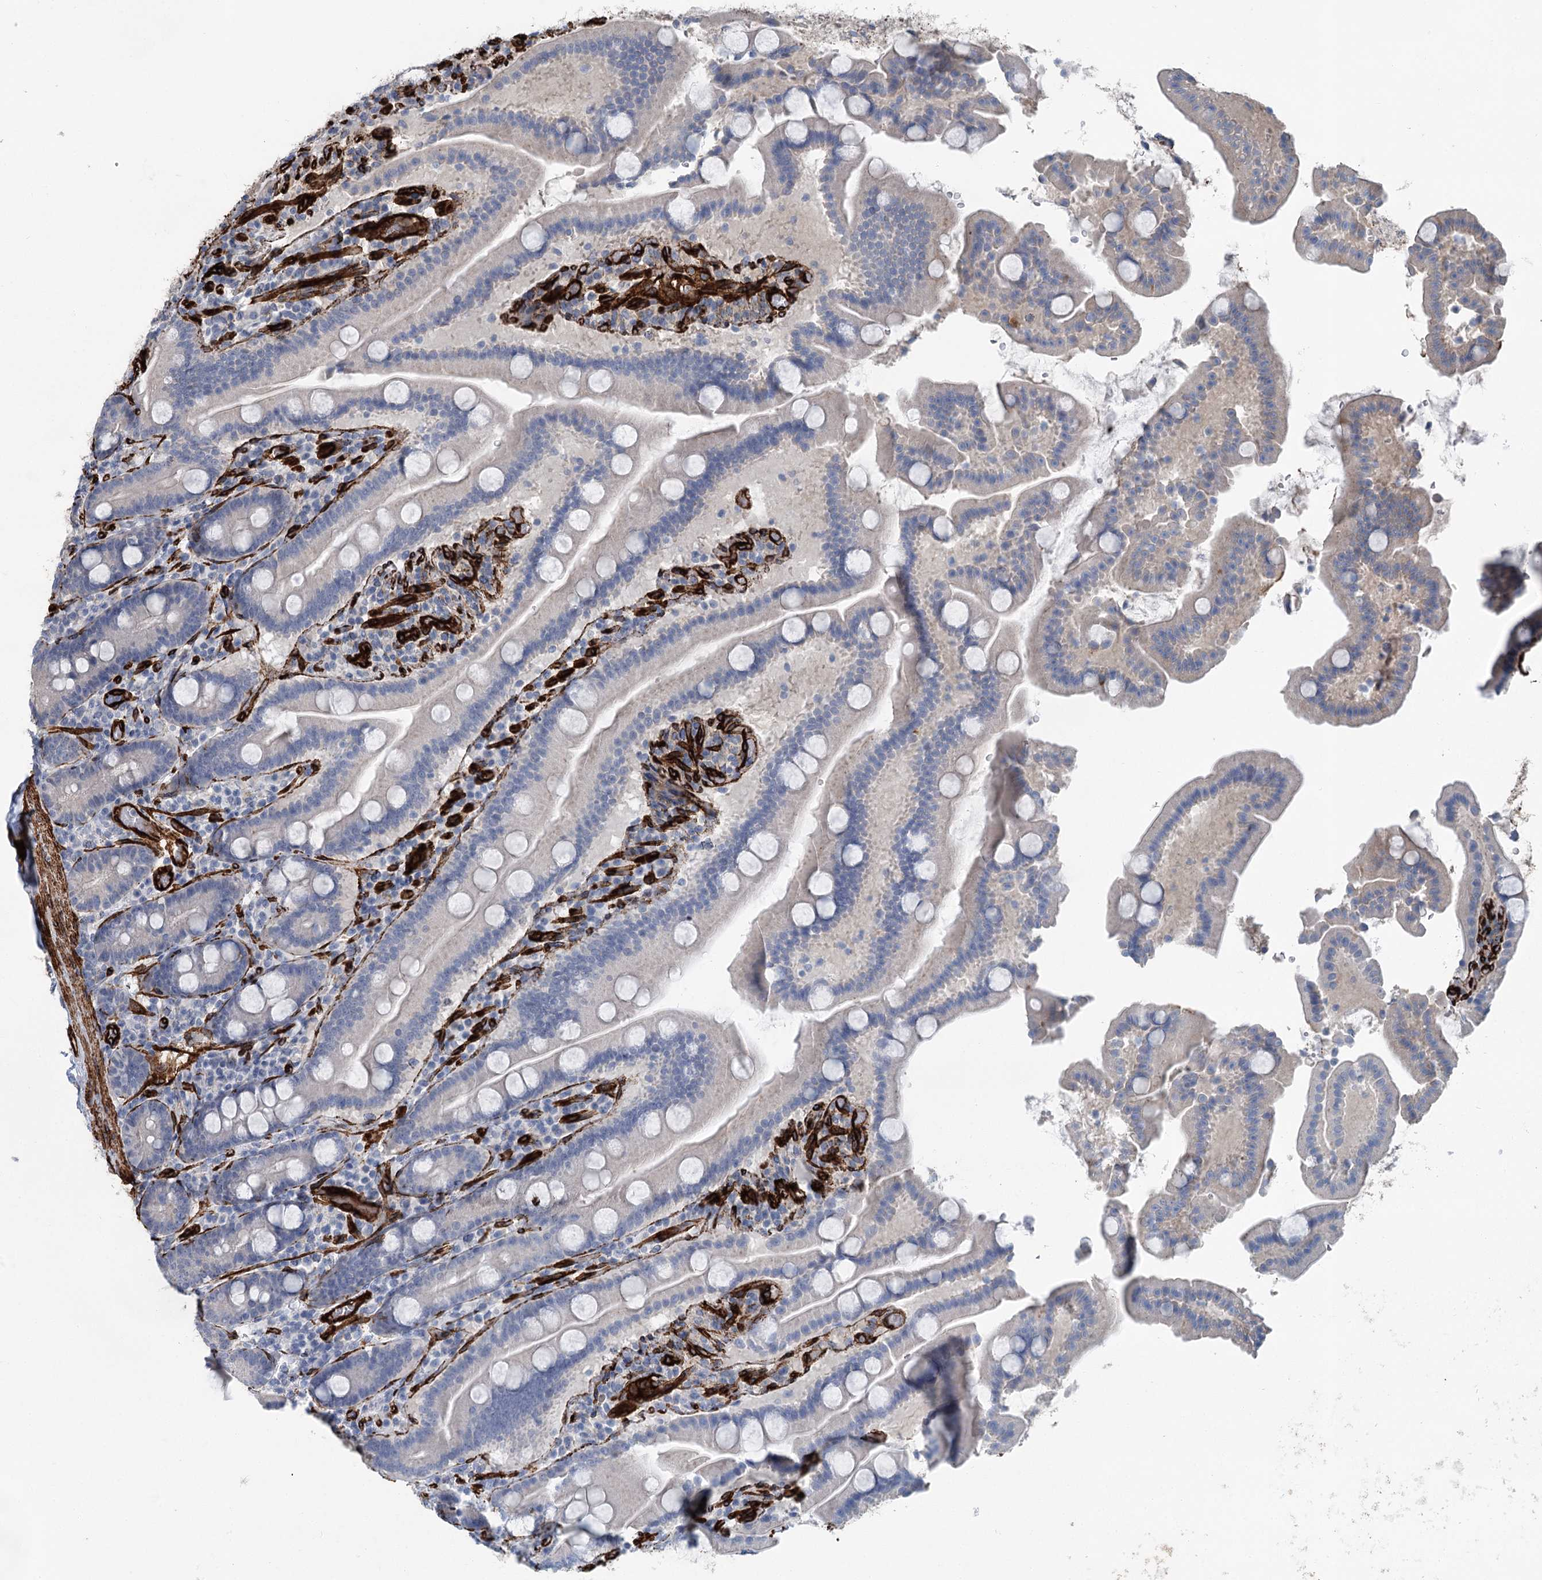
{"staining": {"intensity": "negative", "quantity": "none", "location": "none"}, "tissue": "duodenum", "cell_type": "Glandular cells", "image_type": "normal", "snomed": [{"axis": "morphology", "description": "Normal tissue, NOS"}, {"axis": "topography", "description": "Duodenum"}], "caption": "DAB (3,3'-diaminobenzidine) immunohistochemical staining of benign human duodenum displays no significant positivity in glandular cells. (Stains: DAB immunohistochemistry with hematoxylin counter stain, Microscopy: brightfield microscopy at high magnification).", "gene": "IQSEC1", "patient": {"sex": "male", "age": 55}}